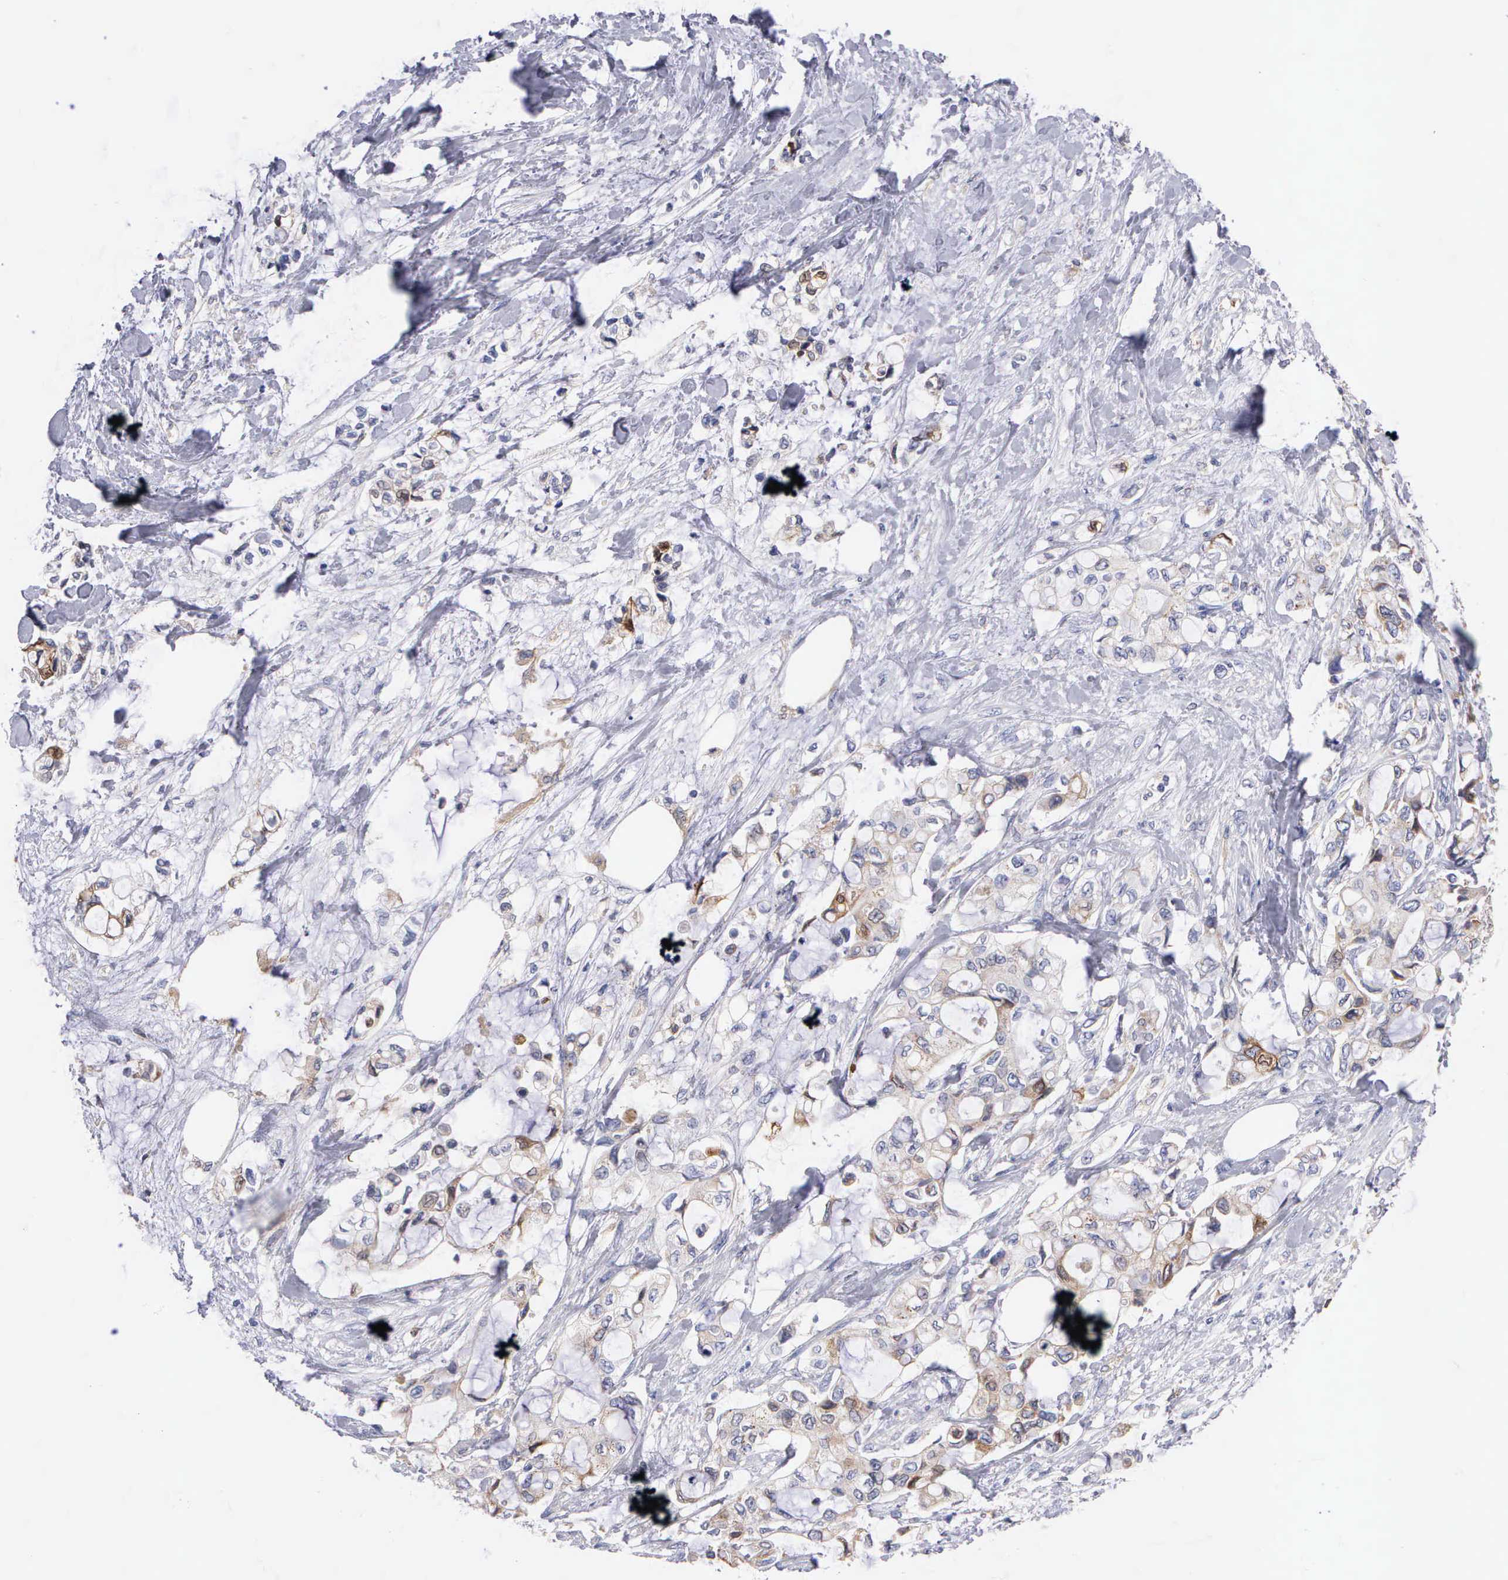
{"staining": {"intensity": "negative", "quantity": "none", "location": "none"}, "tissue": "pancreatic cancer", "cell_type": "Tumor cells", "image_type": "cancer", "snomed": [{"axis": "morphology", "description": "Adenocarcinoma, NOS"}, {"axis": "topography", "description": "Pancreas"}], "caption": "This is a photomicrograph of immunohistochemistry staining of pancreatic cancer (adenocarcinoma), which shows no staining in tumor cells.", "gene": "PTGS2", "patient": {"sex": "female", "age": 70}}